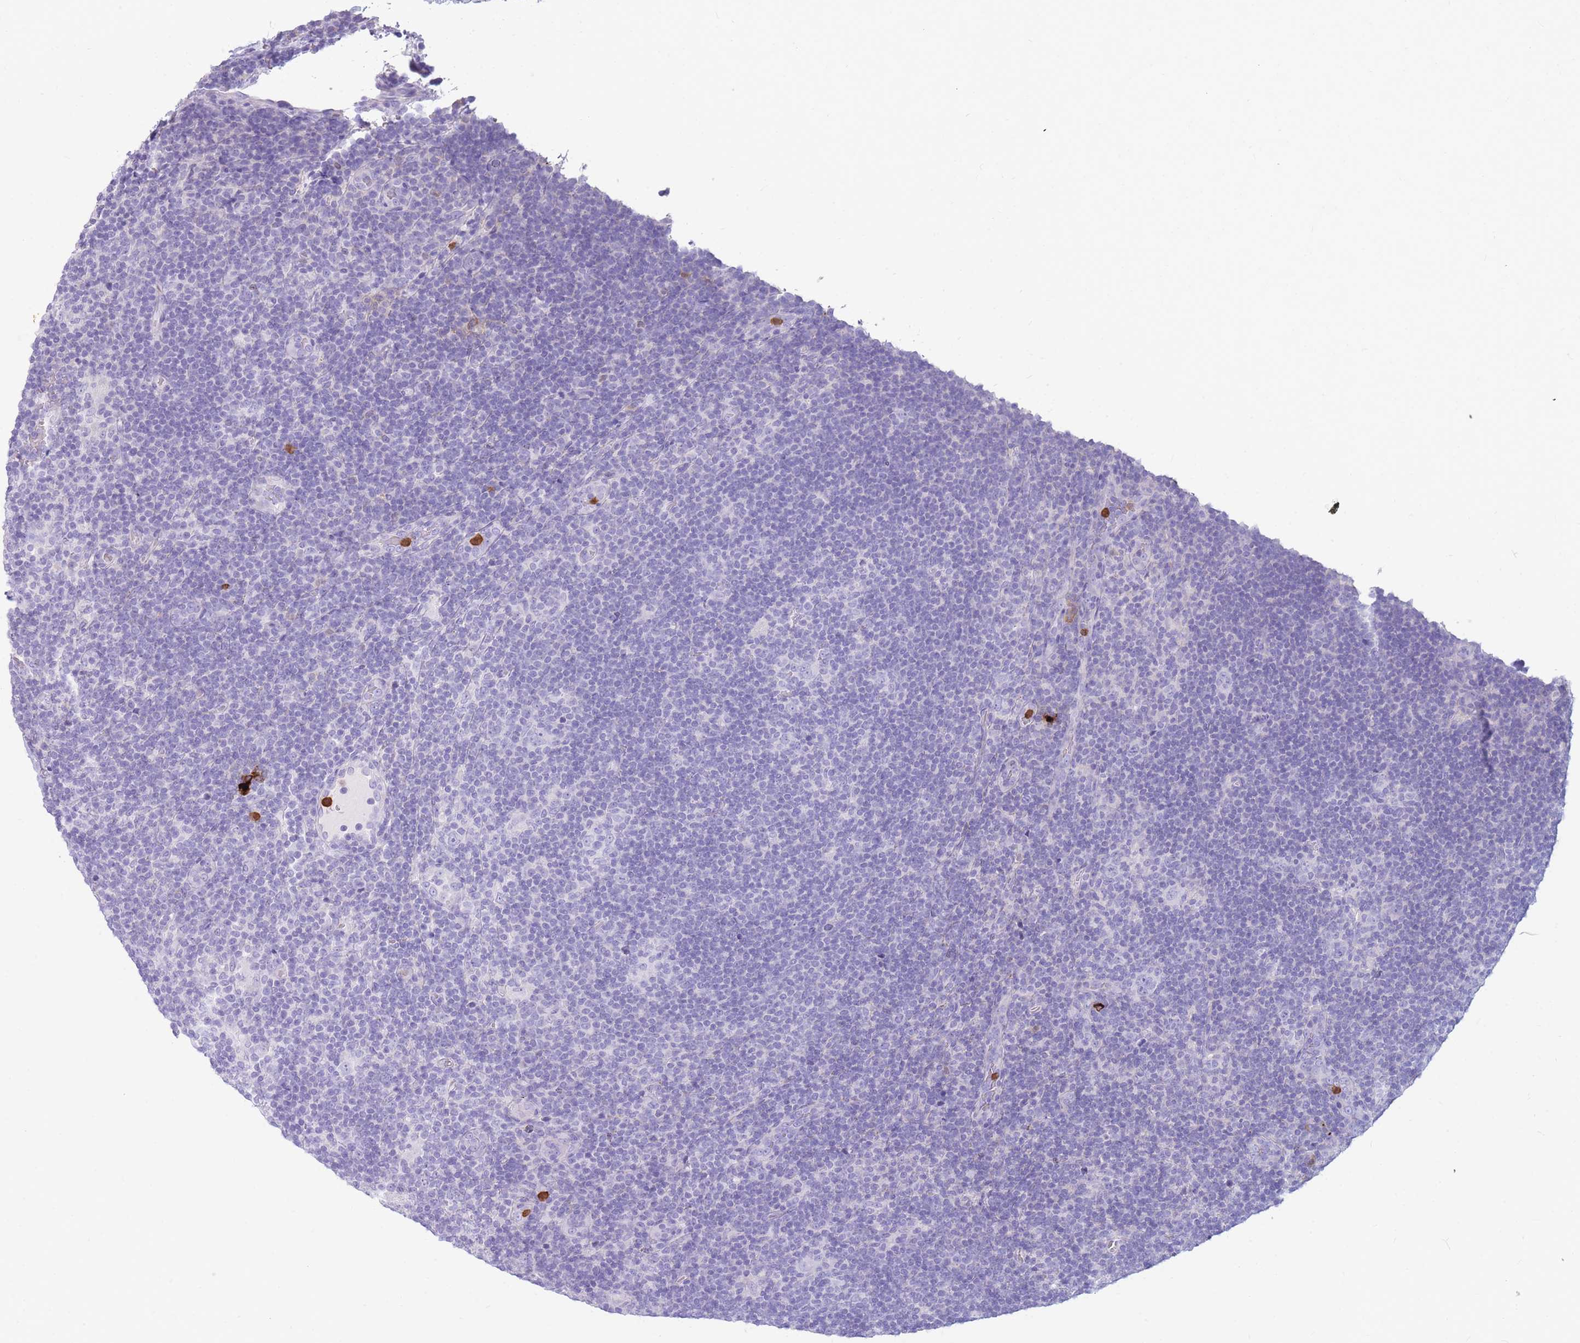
{"staining": {"intensity": "negative", "quantity": "none", "location": "none"}, "tissue": "lymphoma", "cell_type": "Tumor cells", "image_type": "cancer", "snomed": [{"axis": "morphology", "description": "Hodgkin's disease, NOS"}, {"axis": "topography", "description": "Lymph node"}], "caption": "IHC micrograph of neoplastic tissue: human lymphoma stained with DAB displays no significant protein positivity in tumor cells.", "gene": "TPSAB1", "patient": {"sex": "female", "age": 57}}